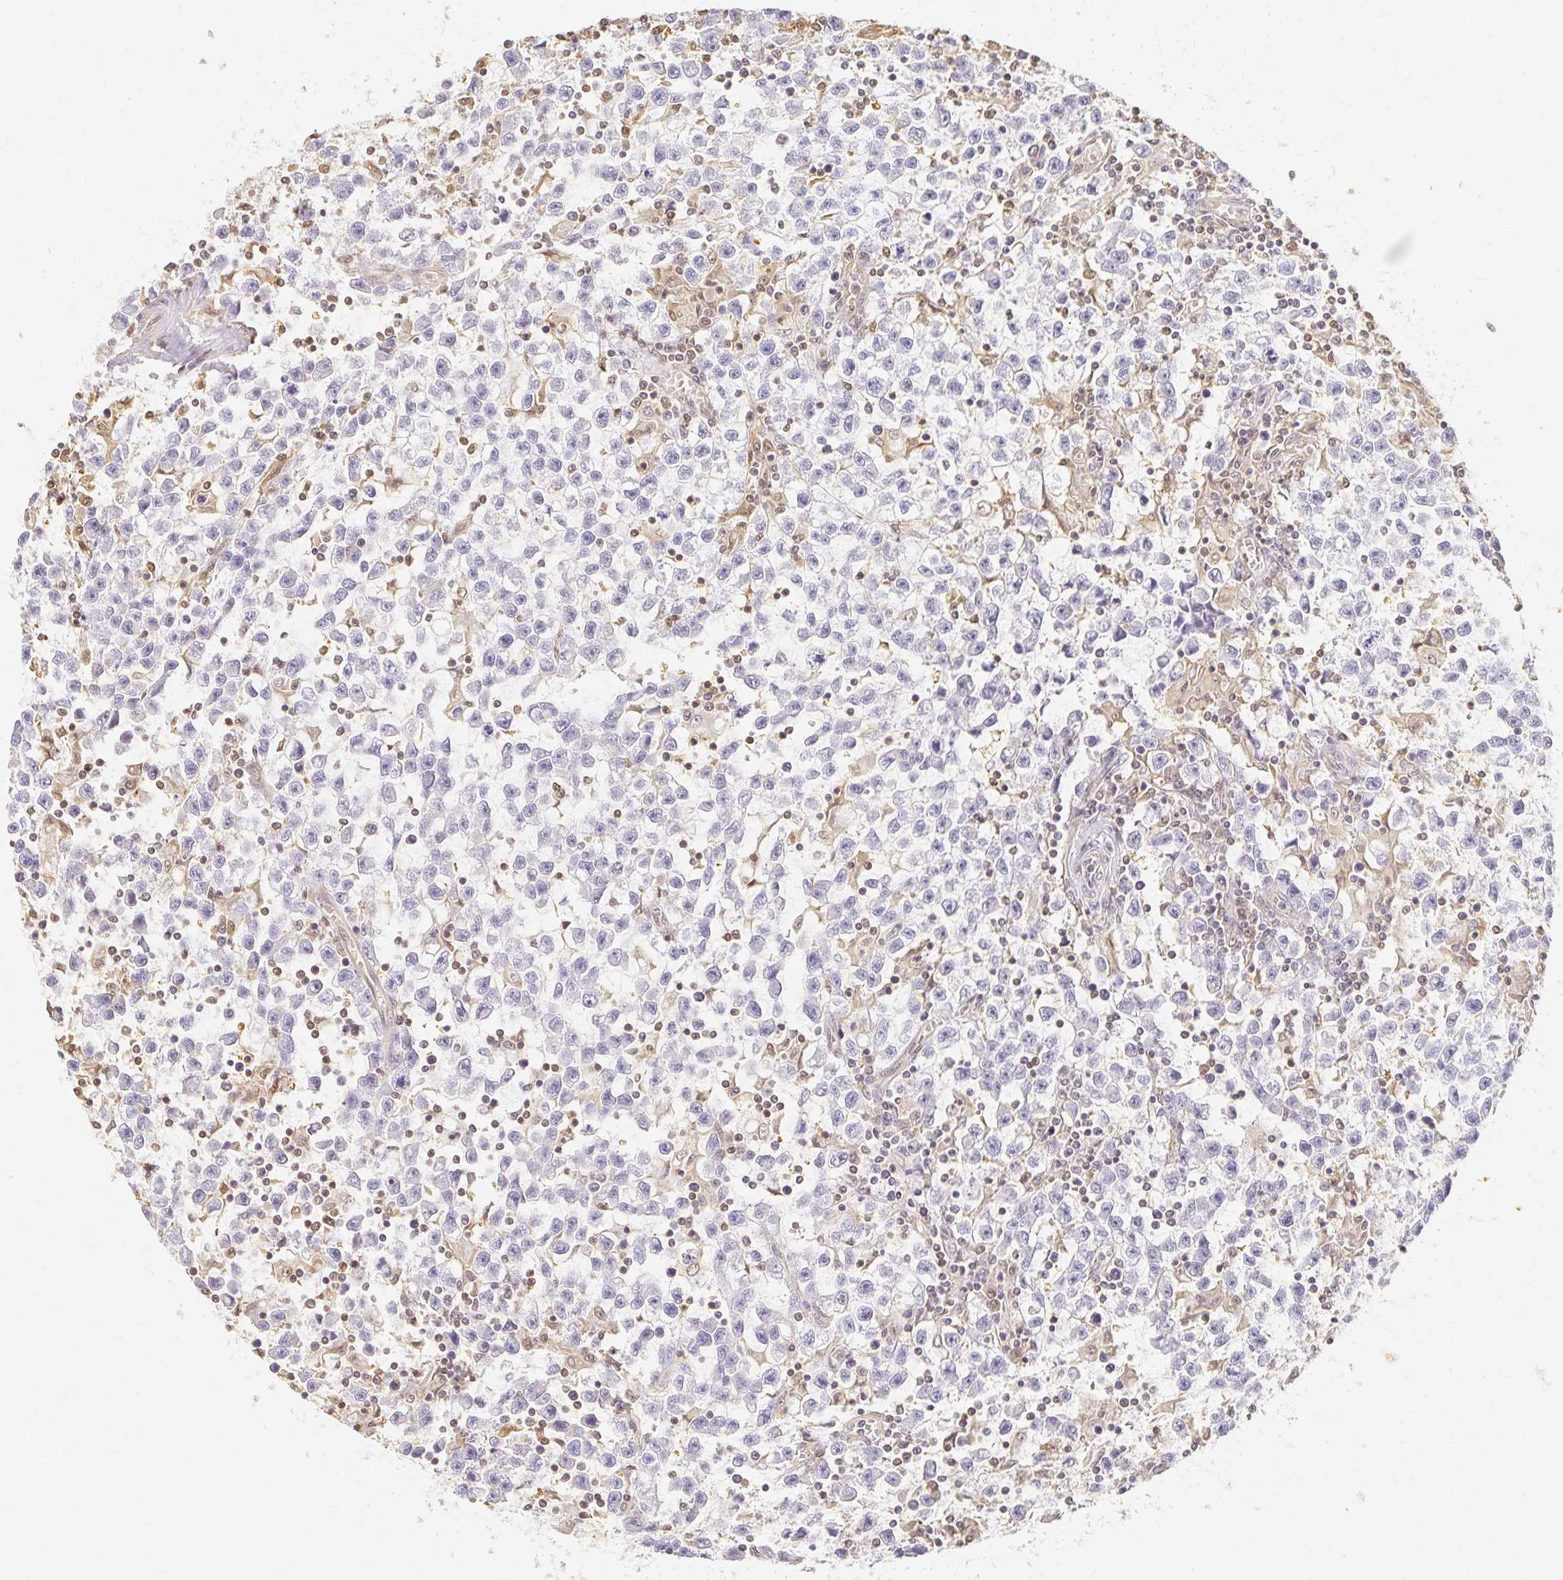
{"staining": {"intensity": "negative", "quantity": "none", "location": "none"}, "tissue": "testis cancer", "cell_type": "Tumor cells", "image_type": "cancer", "snomed": [{"axis": "morphology", "description": "Seminoma, NOS"}, {"axis": "topography", "description": "Testis"}], "caption": "IHC photomicrograph of neoplastic tissue: seminoma (testis) stained with DAB demonstrates no significant protein positivity in tumor cells. Nuclei are stained in blue.", "gene": "AZGP1", "patient": {"sex": "male", "age": 31}}